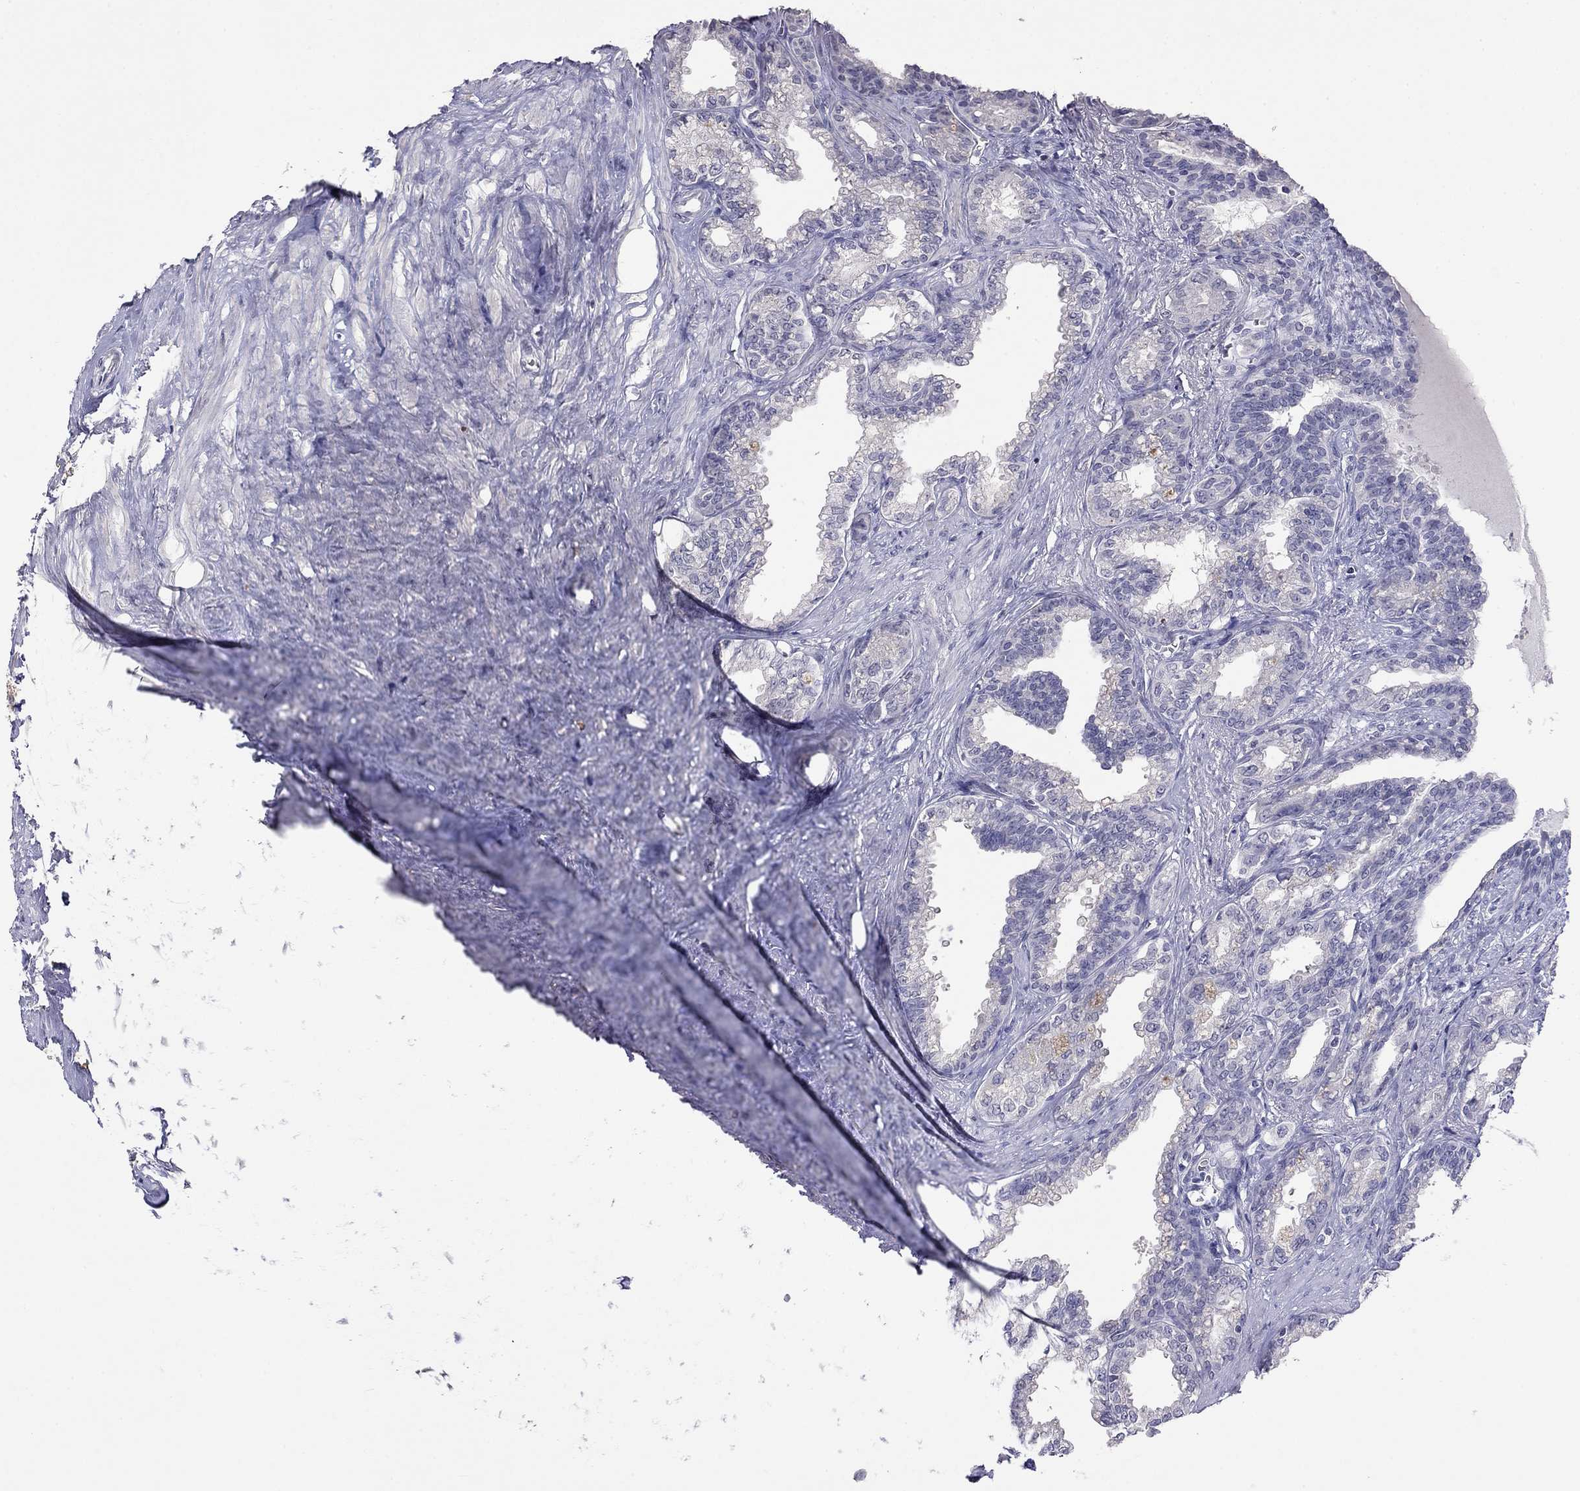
{"staining": {"intensity": "negative", "quantity": "none", "location": "none"}, "tissue": "seminal vesicle", "cell_type": "Glandular cells", "image_type": "normal", "snomed": [{"axis": "morphology", "description": "Normal tissue, NOS"}, {"axis": "morphology", "description": "Urothelial carcinoma, NOS"}, {"axis": "topography", "description": "Urinary bladder"}, {"axis": "topography", "description": "Seminal veicle"}], "caption": "IHC of benign seminal vesicle demonstrates no expression in glandular cells. The staining was performed using DAB to visualize the protein expression in brown, while the nuclei were stained in blue with hematoxylin (Magnification: 20x).", "gene": "WNK3", "patient": {"sex": "male", "age": 76}}